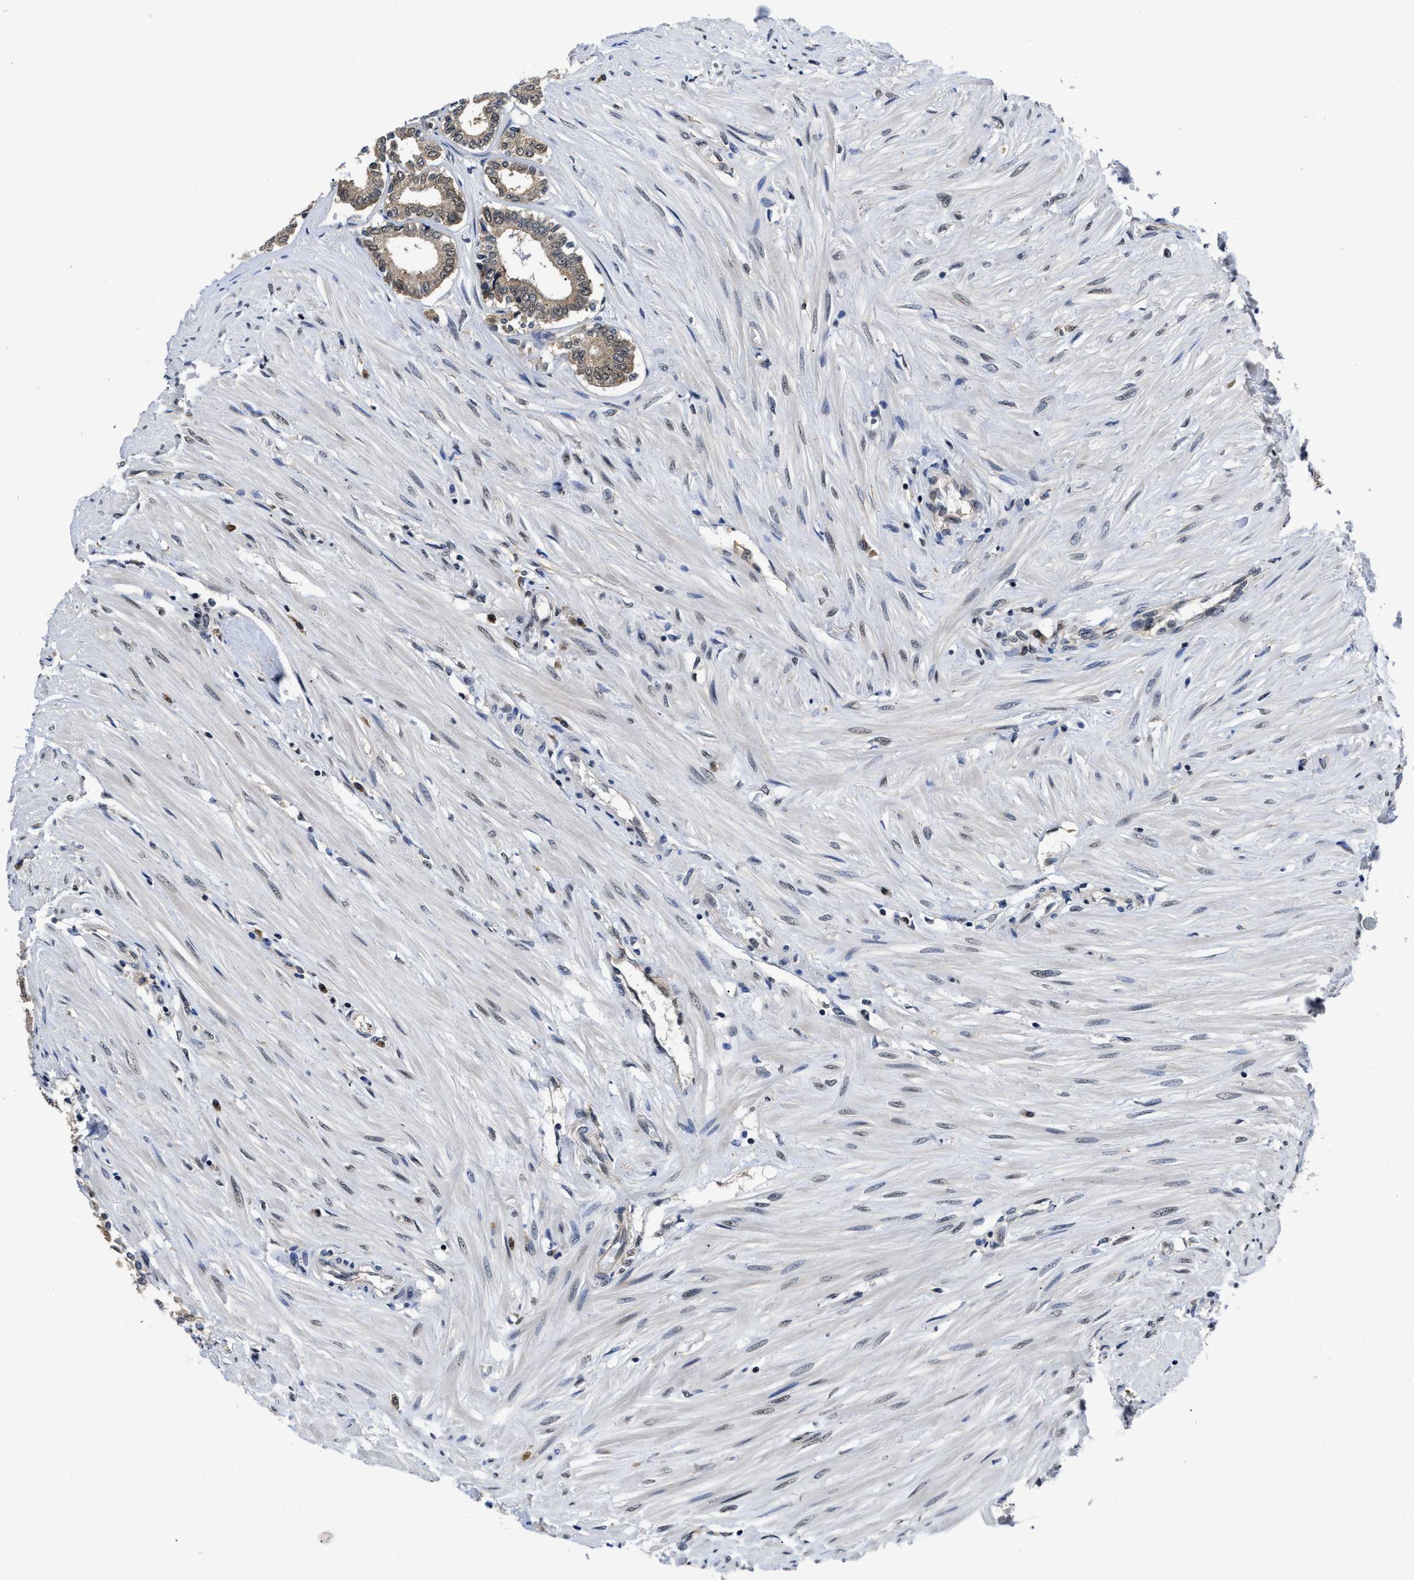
{"staining": {"intensity": "weak", "quantity": ">75%", "location": "cytoplasmic/membranous,nuclear"}, "tissue": "seminal vesicle", "cell_type": "Glandular cells", "image_type": "normal", "snomed": [{"axis": "morphology", "description": "Normal tissue, NOS"}, {"axis": "morphology", "description": "Adenocarcinoma, High grade"}, {"axis": "topography", "description": "Prostate"}, {"axis": "topography", "description": "Seminal veicle"}], "caption": "Glandular cells display weak cytoplasmic/membranous,nuclear expression in about >75% of cells in unremarkable seminal vesicle.", "gene": "MCOLN2", "patient": {"sex": "male", "age": 55}}